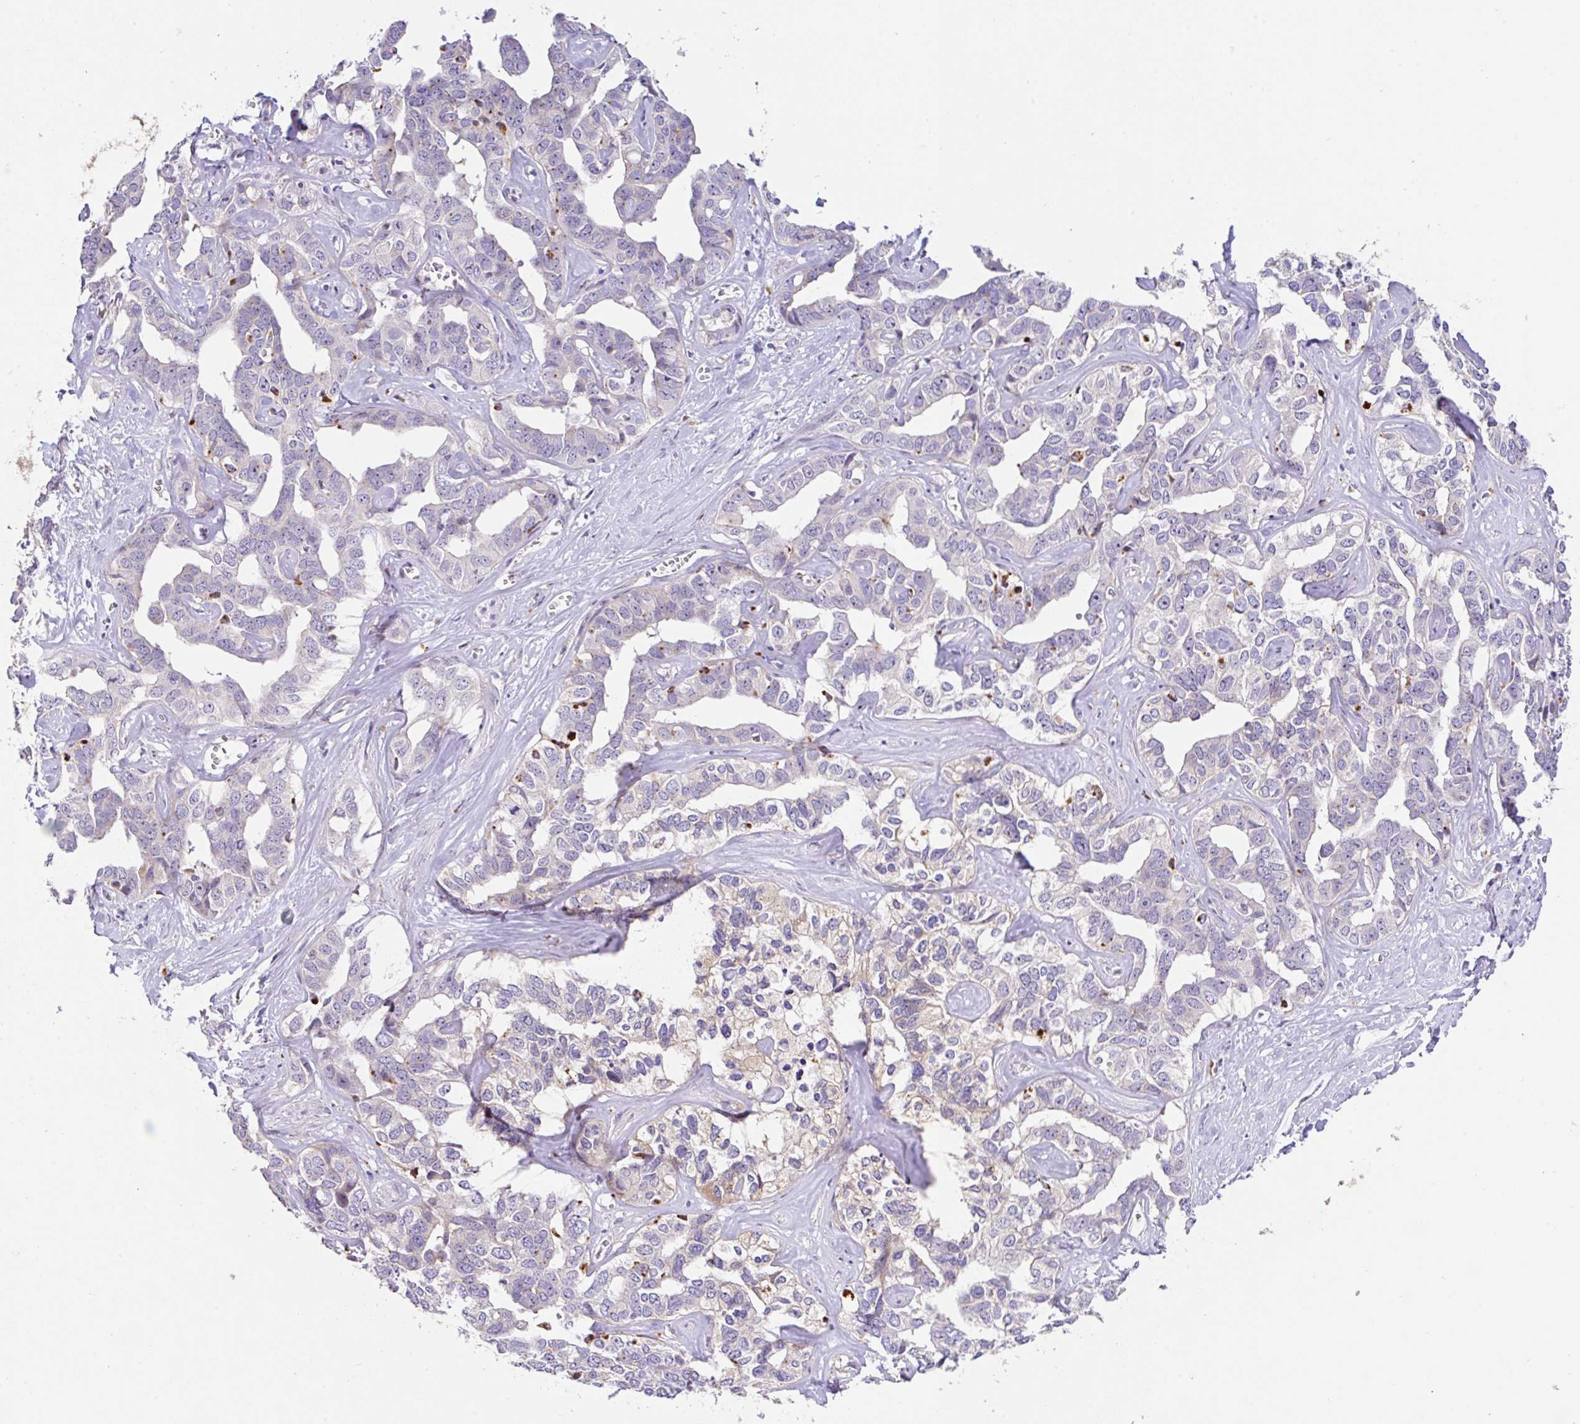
{"staining": {"intensity": "weak", "quantity": "<25%", "location": "cytoplasmic/membranous"}, "tissue": "liver cancer", "cell_type": "Tumor cells", "image_type": "cancer", "snomed": [{"axis": "morphology", "description": "Cholangiocarcinoma"}, {"axis": "topography", "description": "Liver"}], "caption": "An immunohistochemistry histopathology image of liver cholangiocarcinoma is shown. There is no staining in tumor cells of liver cholangiocarcinoma.", "gene": "EPN3", "patient": {"sex": "male", "age": 59}}